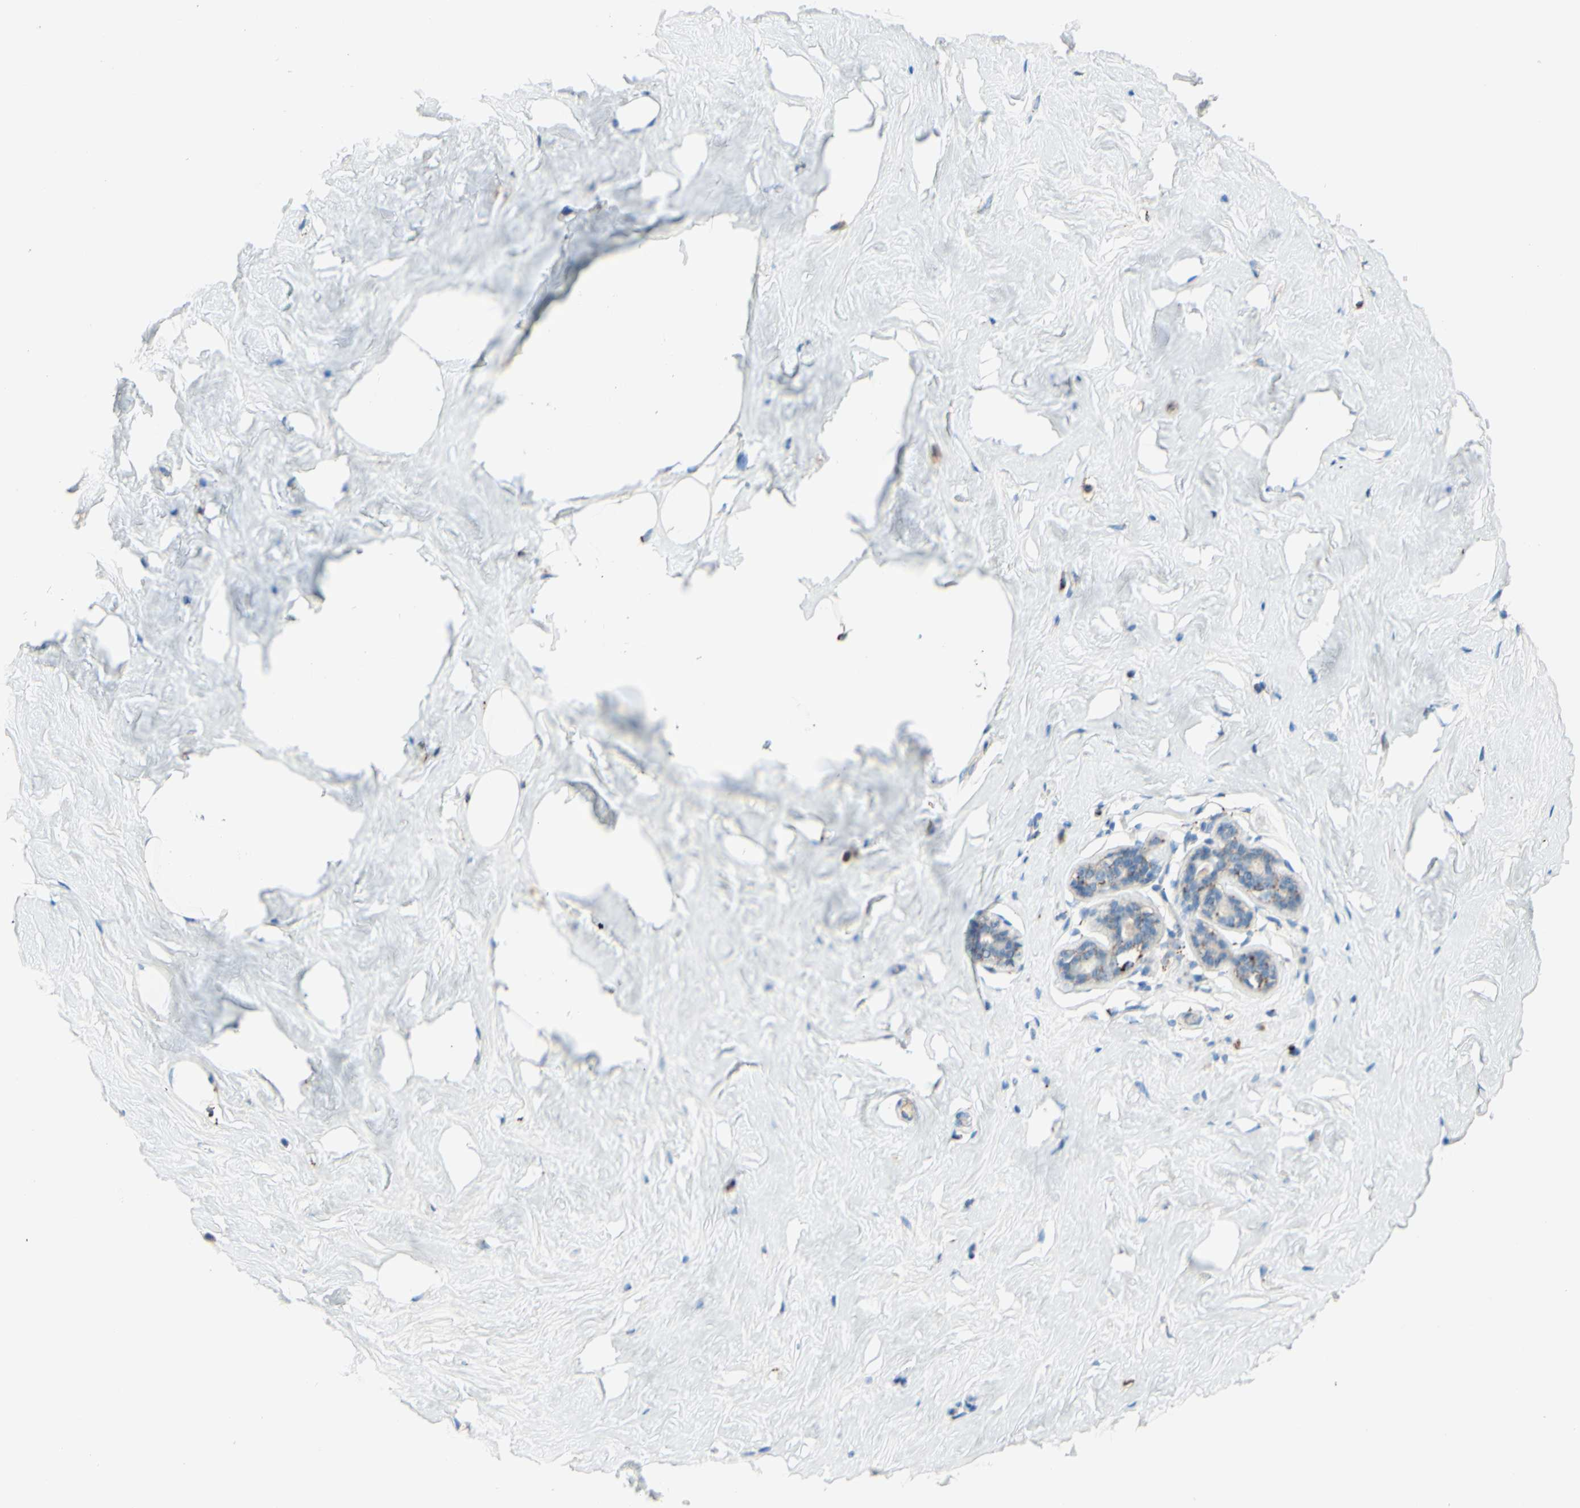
{"staining": {"intensity": "moderate", "quantity": "<25%", "location": "cytoplasmic/membranous"}, "tissue": "breast", "cell_type": "Adipocytes", "image_type": "normal", "snomed": [{"axis": "morphology", "description": "Normal tissue, NOS"}, {"axis": "topography", "description": "Breast"}], "caption": "High-magnification brightfield microscopy of normal breast stained with DAB (brown) and counterstained with hematoxylin (blue). adipocytes exhibit moderate cytoplasmic/membranous expression is identified in approximately<25% of cells.", "gene": "CTSD", "patient": {"sex": "female", "age": 75}}